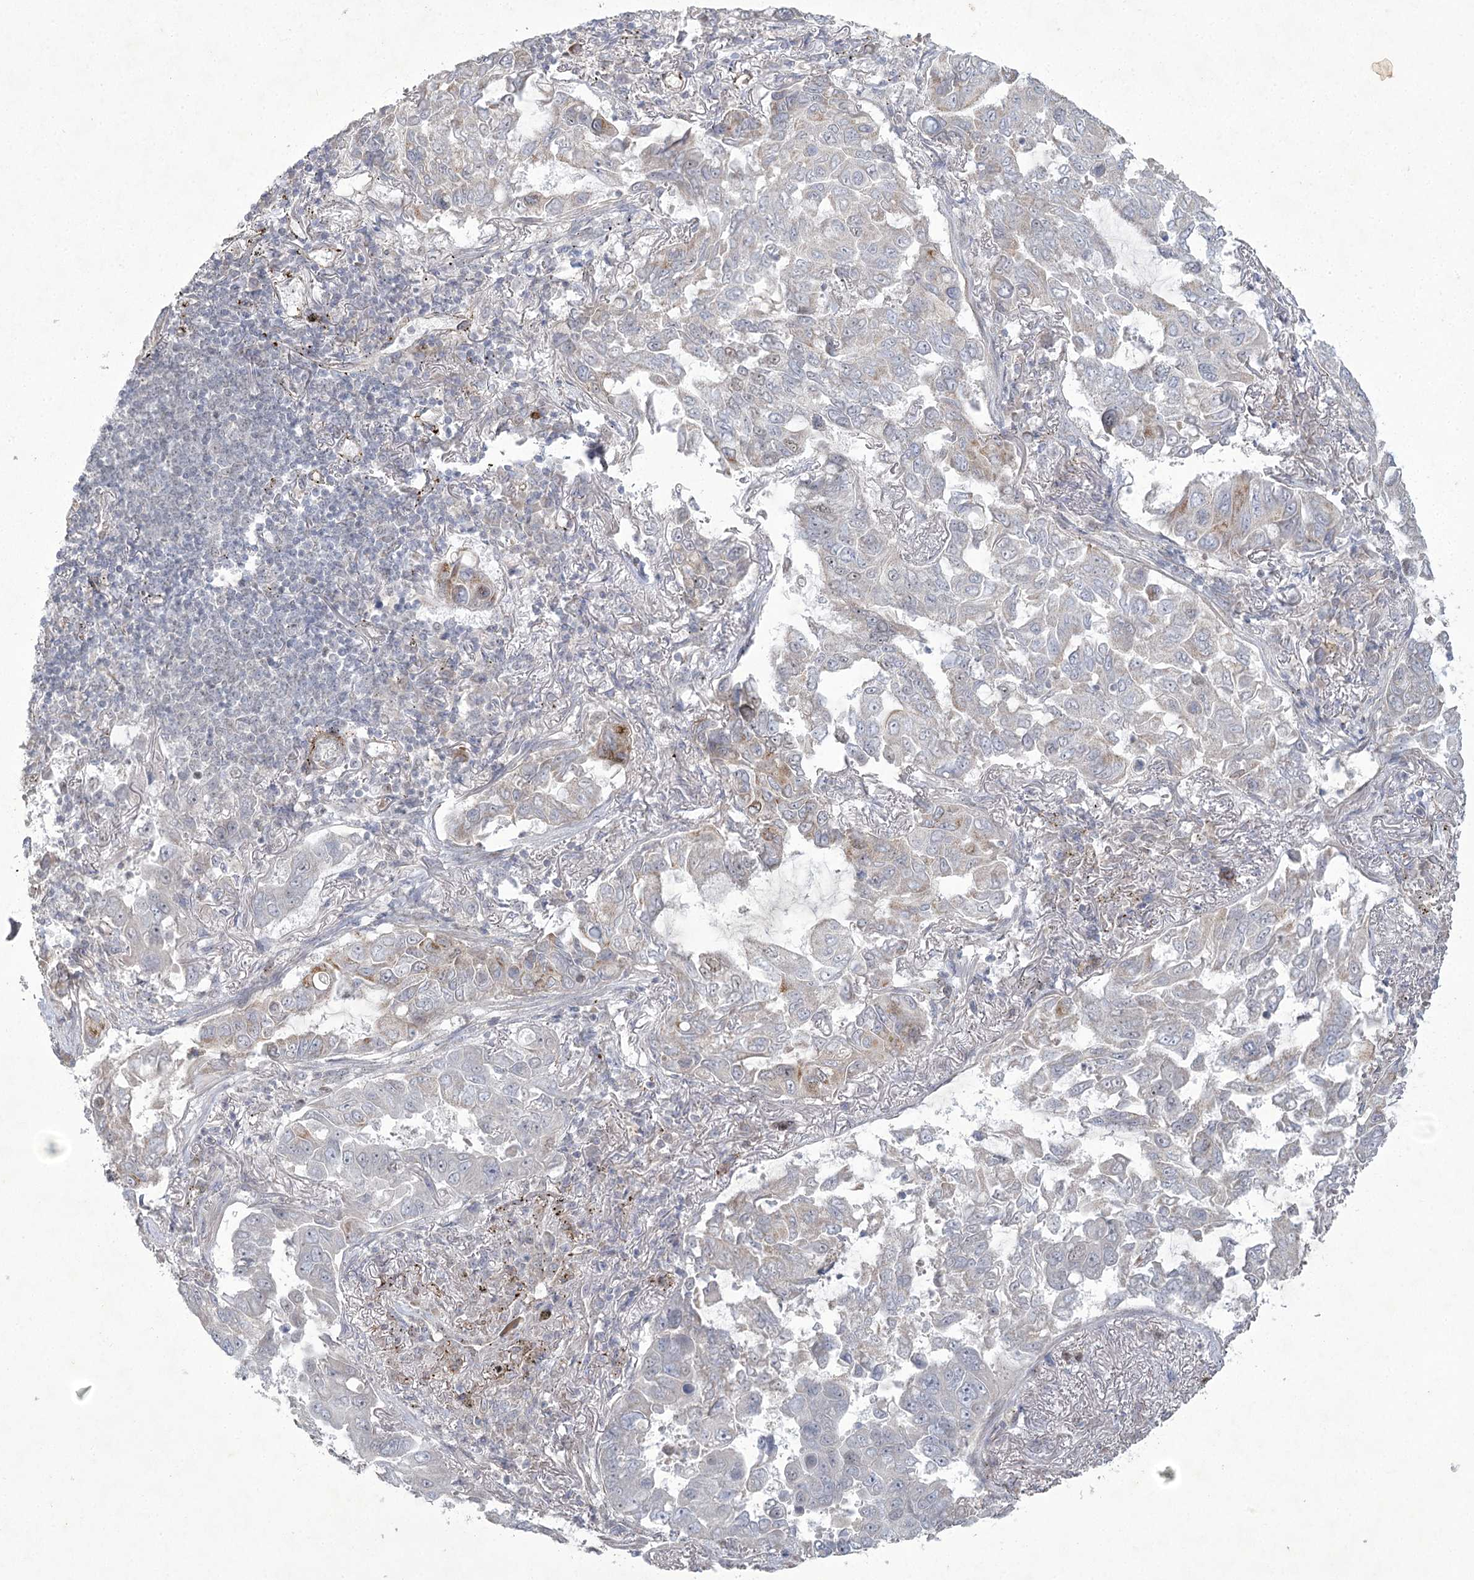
{"staining": {"intensity": "negative", "quantity": "none", "location": "none"}, "tissue": "lung cancer", "cell_type": "Tumor cells", "image_type": "cancer", "snomed": [{"axis": "morphology", "description": "Adenocarcinoma, NOS"}, {"axis": "topography", "description": "Lung"}], "caption": "This is a micrograph of IHC staining of adenocarcinoma (lung), which shows no expression in tumor cells.", "gene": "AMTN", "patient": {"sex": "male", "age": 64}}